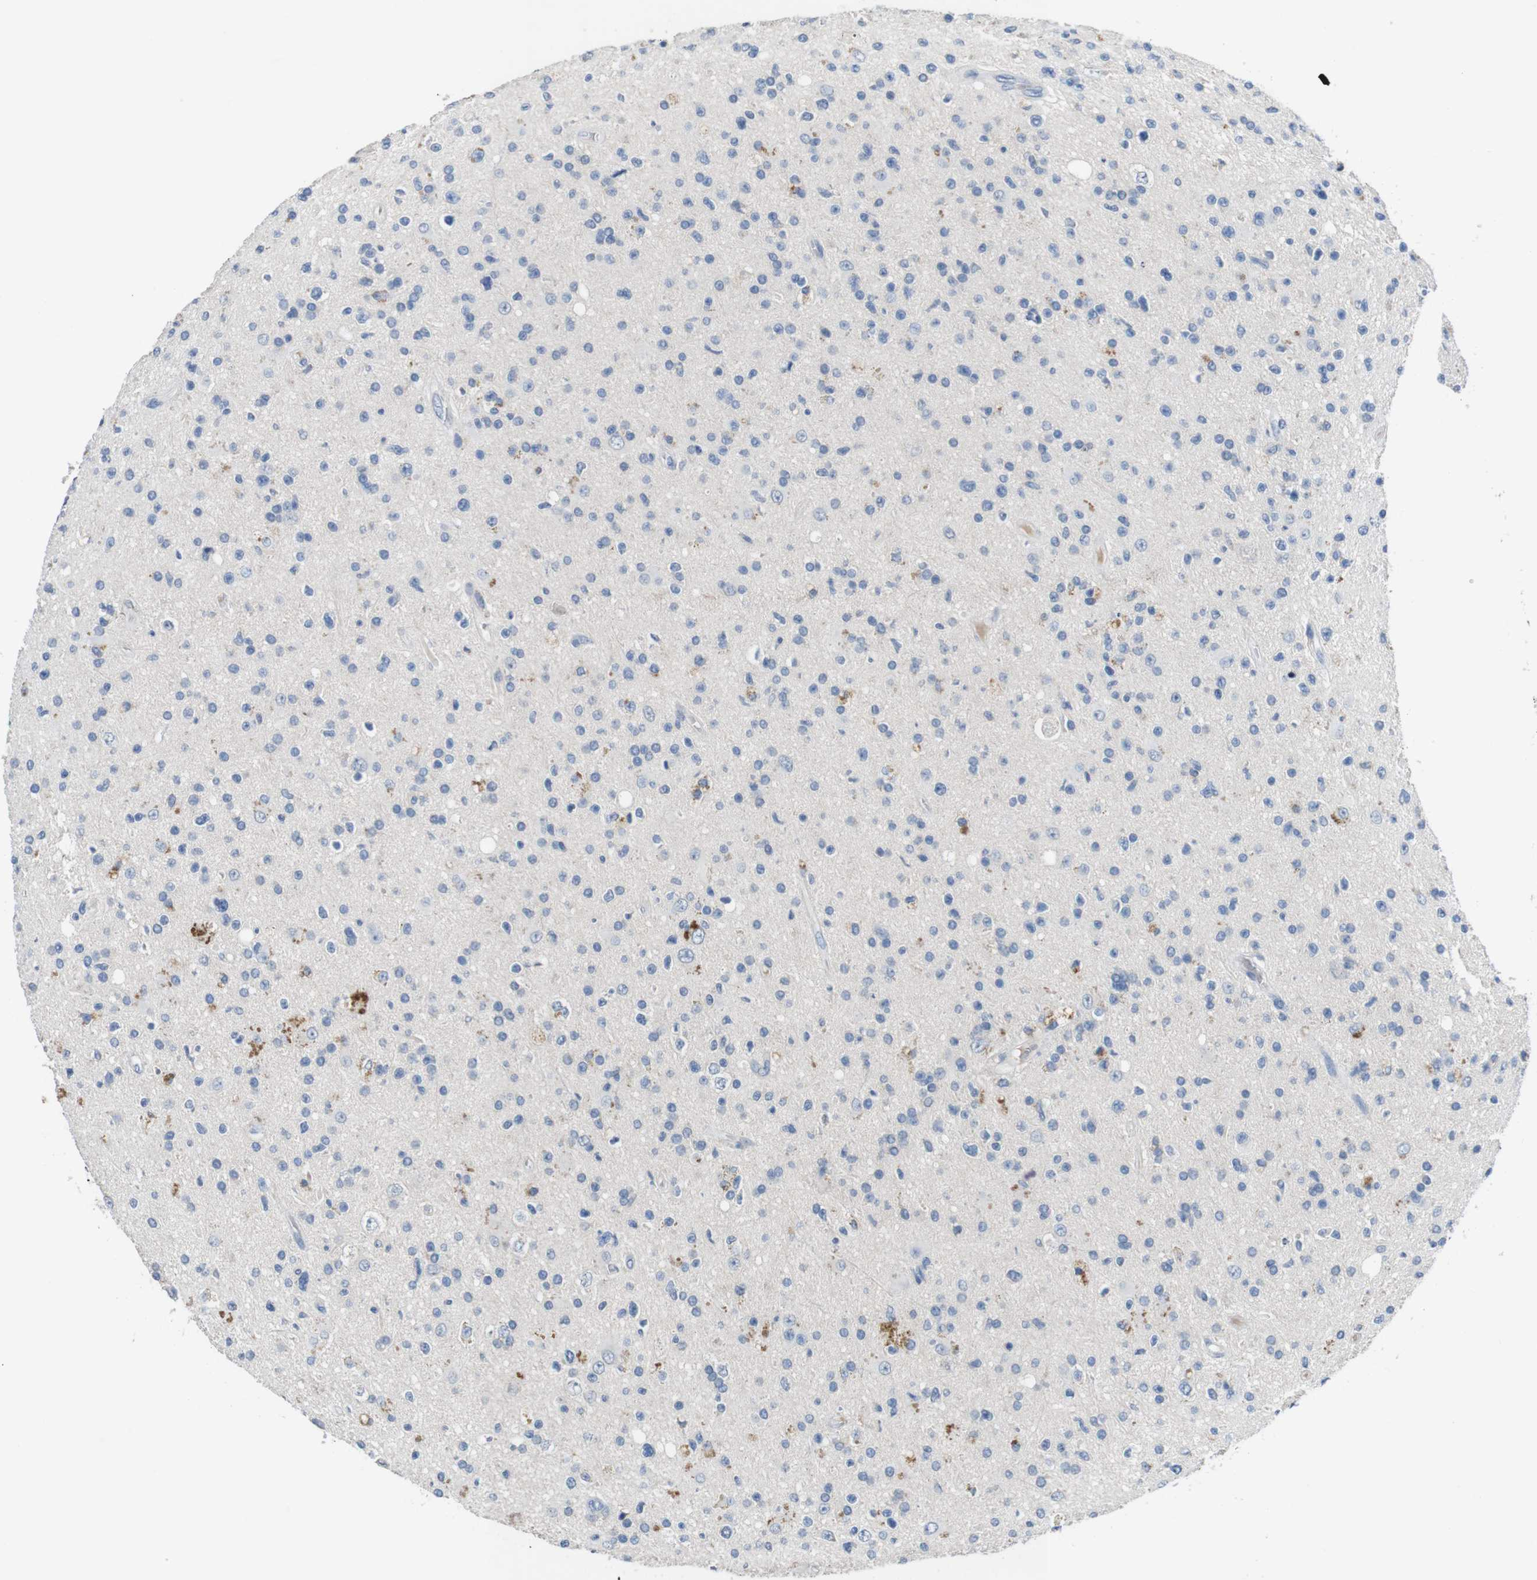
{"staining": {"intensity": "negative", "quantity": "none", "location": "none"}, "tissue": "glioma", "cell_type": "Tumor cells", "image_type": "cancer", "snomed": [{"axis": "morphology", "description": "Glioma, malignant, High grade"}, {"axis": "topography", "description": "Brain"}], "caption": "High magnification brightfield microscopy of glioma stained with DAB (3,3'-diaminobenzidine) (brown) and counterstained with hematoxylin (blue): tumor cells show no significant expression.", "gene": "SLC2A8", "patient": {"sex": "male", "age": 33}}